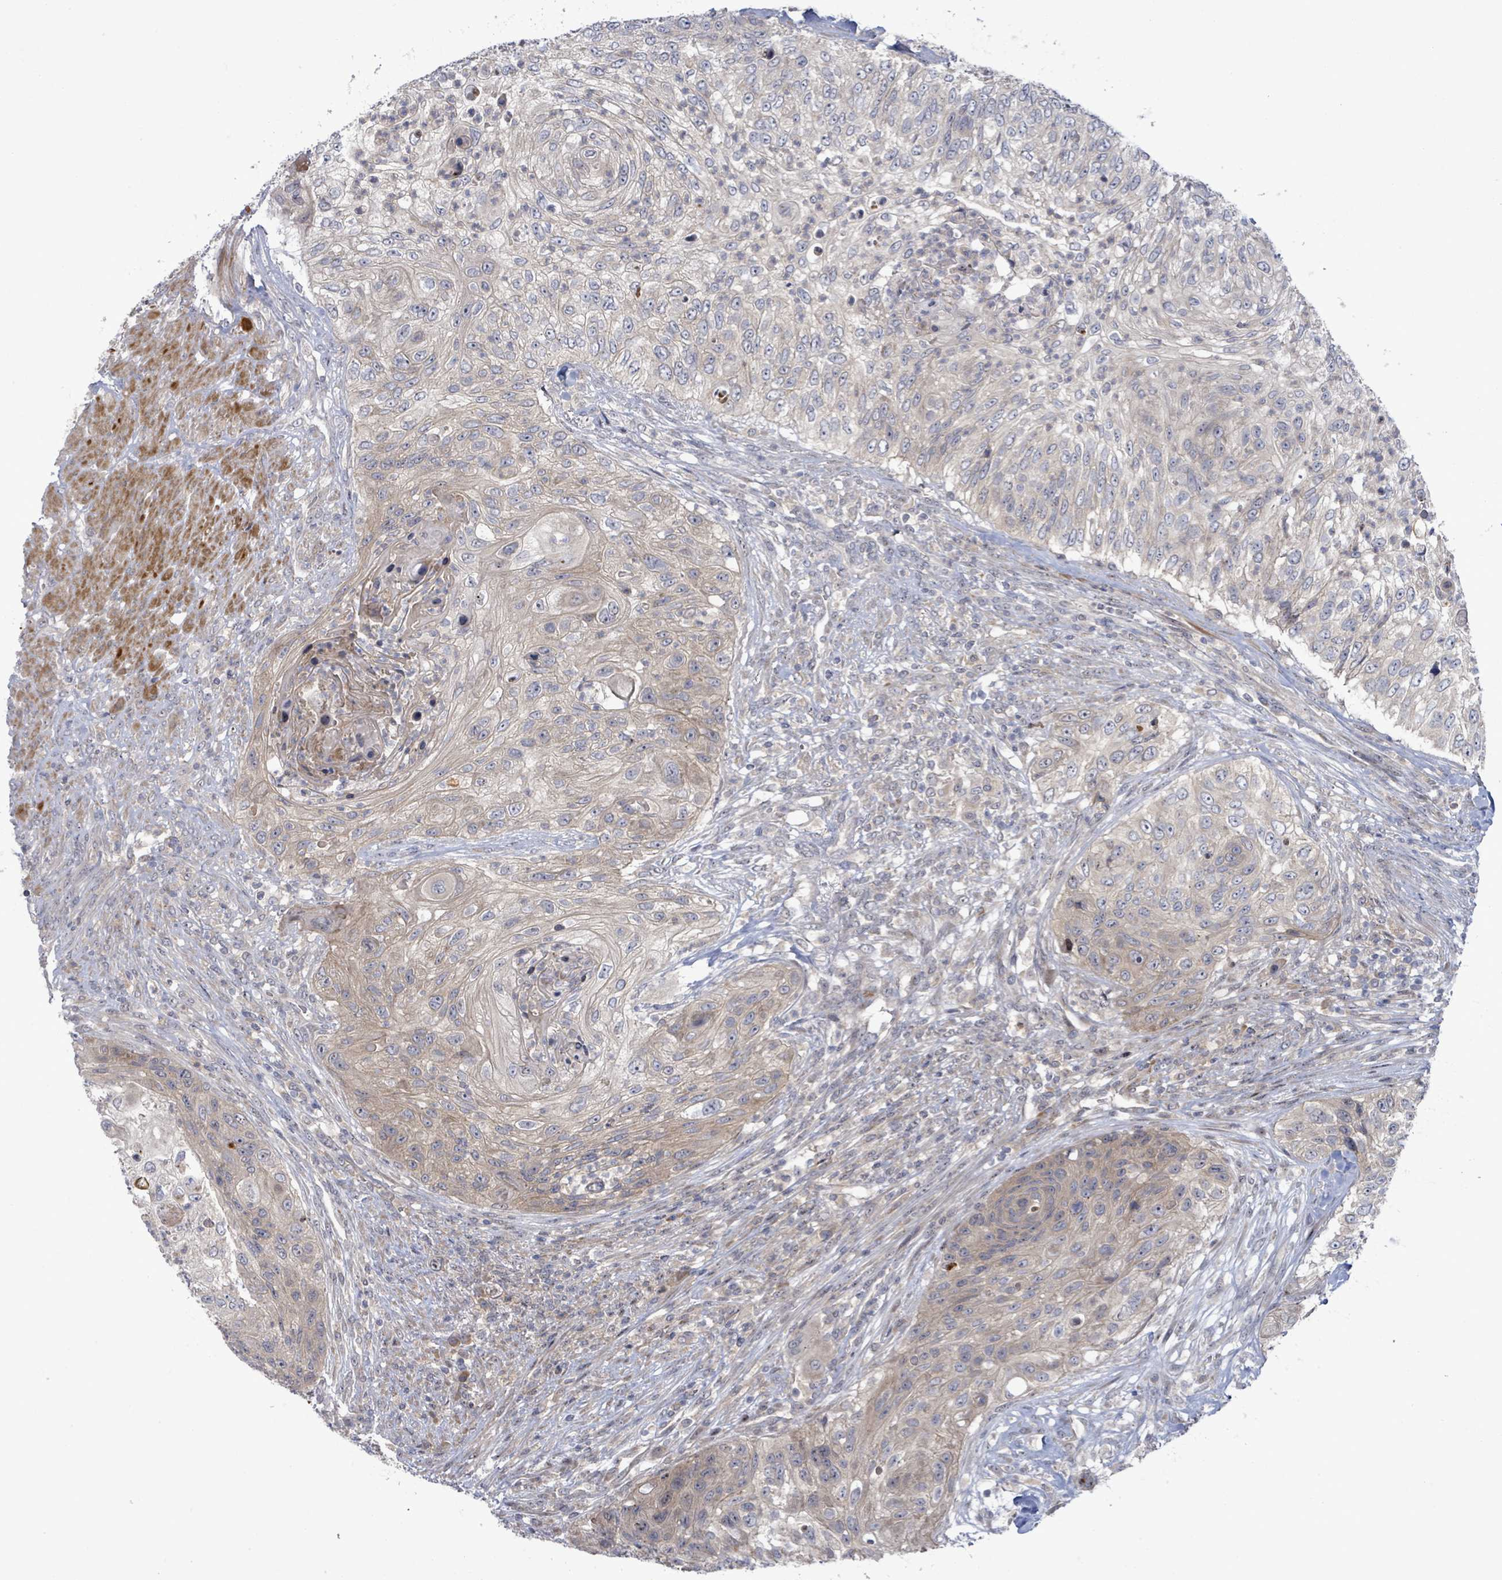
{"staining": {"intensity": "weak", "quantity": "<25%", "location": "cytoplasmic/membranous"}, "tissue": "urothelial cancer", "cell_type": "Tumor cells", "image_type": "cancer", "snomed": [{"axis": "morphology", "description": "Urothelial carcinoma, High grade"}, {"axis": "topography", "description": "Urinary bladder"}], "caption": "High power microscopy micrograph of an immunohistochemistry photomicrograph of urothelial carcinoma (high-grade), revealing no significant positivity in tumor cells.", "gene": "SLIT3", "patient": {"sex": "female", "age": 60}}